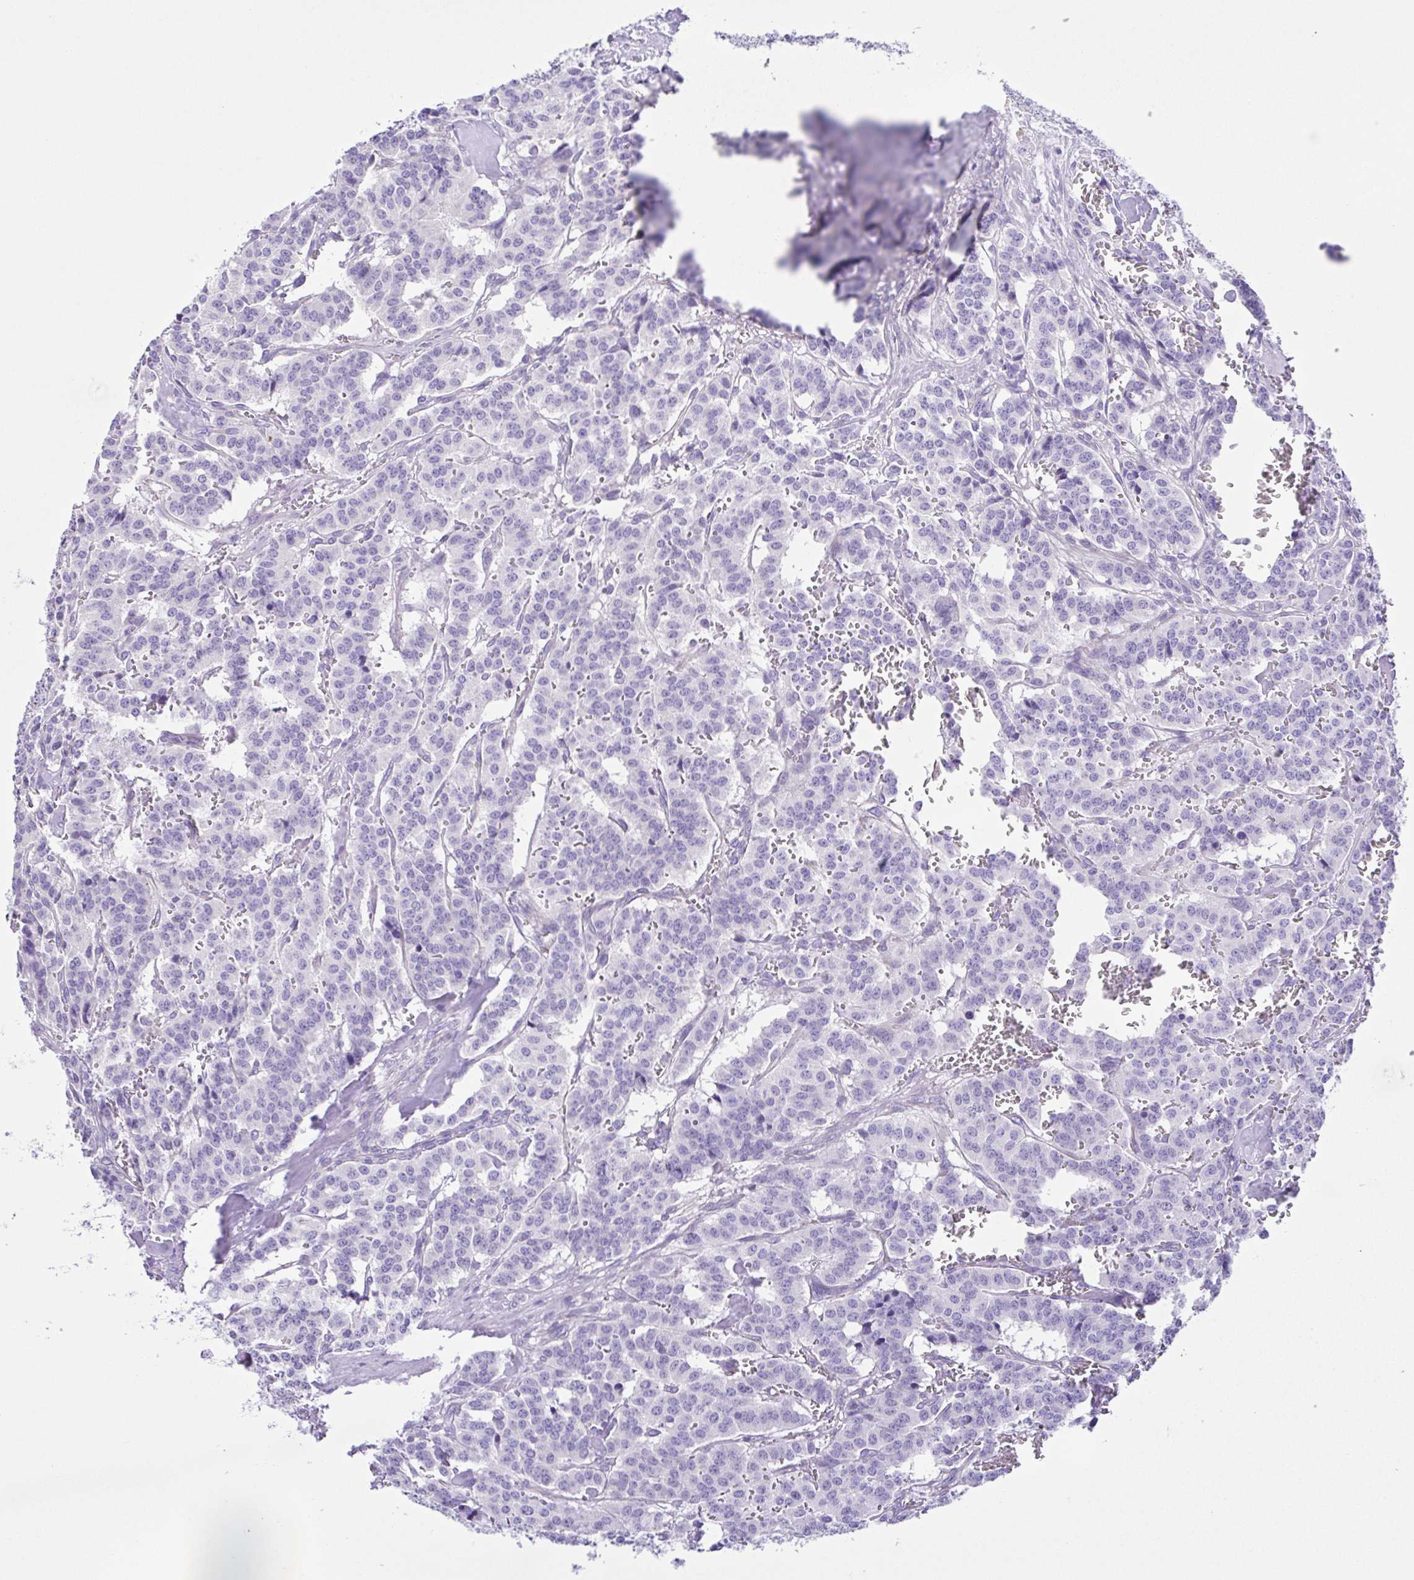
{"staining": {"intensity": "negative", "quantity": "none", "location": "none"}, "tissue": "carcinoid", "cell_type": "Tumor cells", "image_type": "cancer", "snomed": [{"axis": "morphology", "description": "Normal tissue, NOS"}, {"axis": "morphology", "description": "Carcinoid, malignant, NOS"}, {"axis": "topography", "description": "Lung"}], "caption": "The histopathology image shows no staining of tumor cells in carcinoid (malignant).", "gene": "ISM2", "patient": {"sex": "female", "age": 46}}